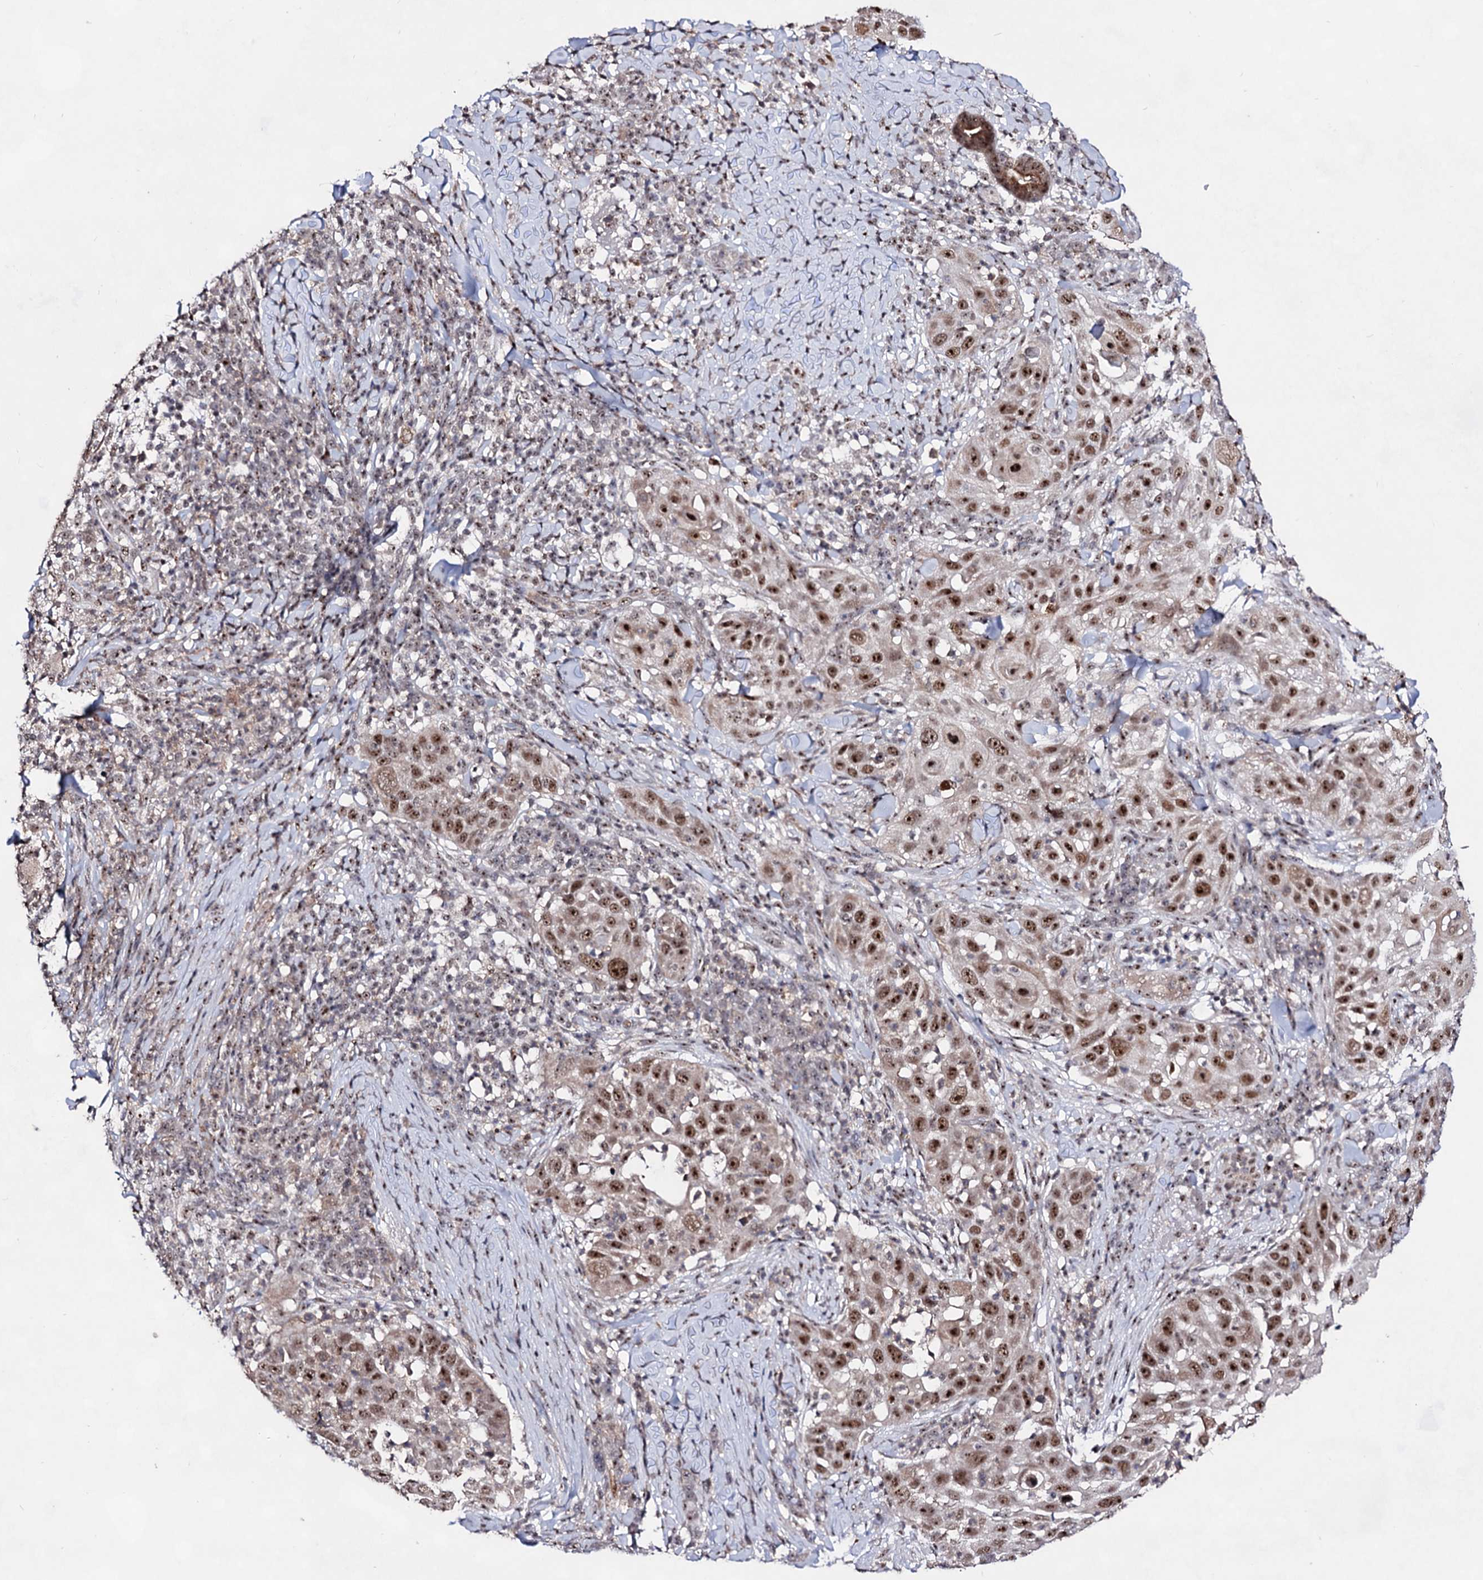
{"staining": {"intensity": "strong", "quantity": ">75%", "location": "nuclear"}, "tissue": "skin cancer", "cell_type": "Tumor cells", "image_type": "cancer", "snomed": [{"axis": "morphology", "description": "Squamous cell carcinoma, NOS"}, {"axis": "topography", "description": "Skin"}], "caption": "Immunohistochemistry (IHC) micrograph of skin cancer stained for a protein (brown), which demonstrates high levels of strong nuclear positivity in approximately >75% of tumor cells.", "gene": "EXOSC10", "patient": {"sex": "female", "age": 44}}